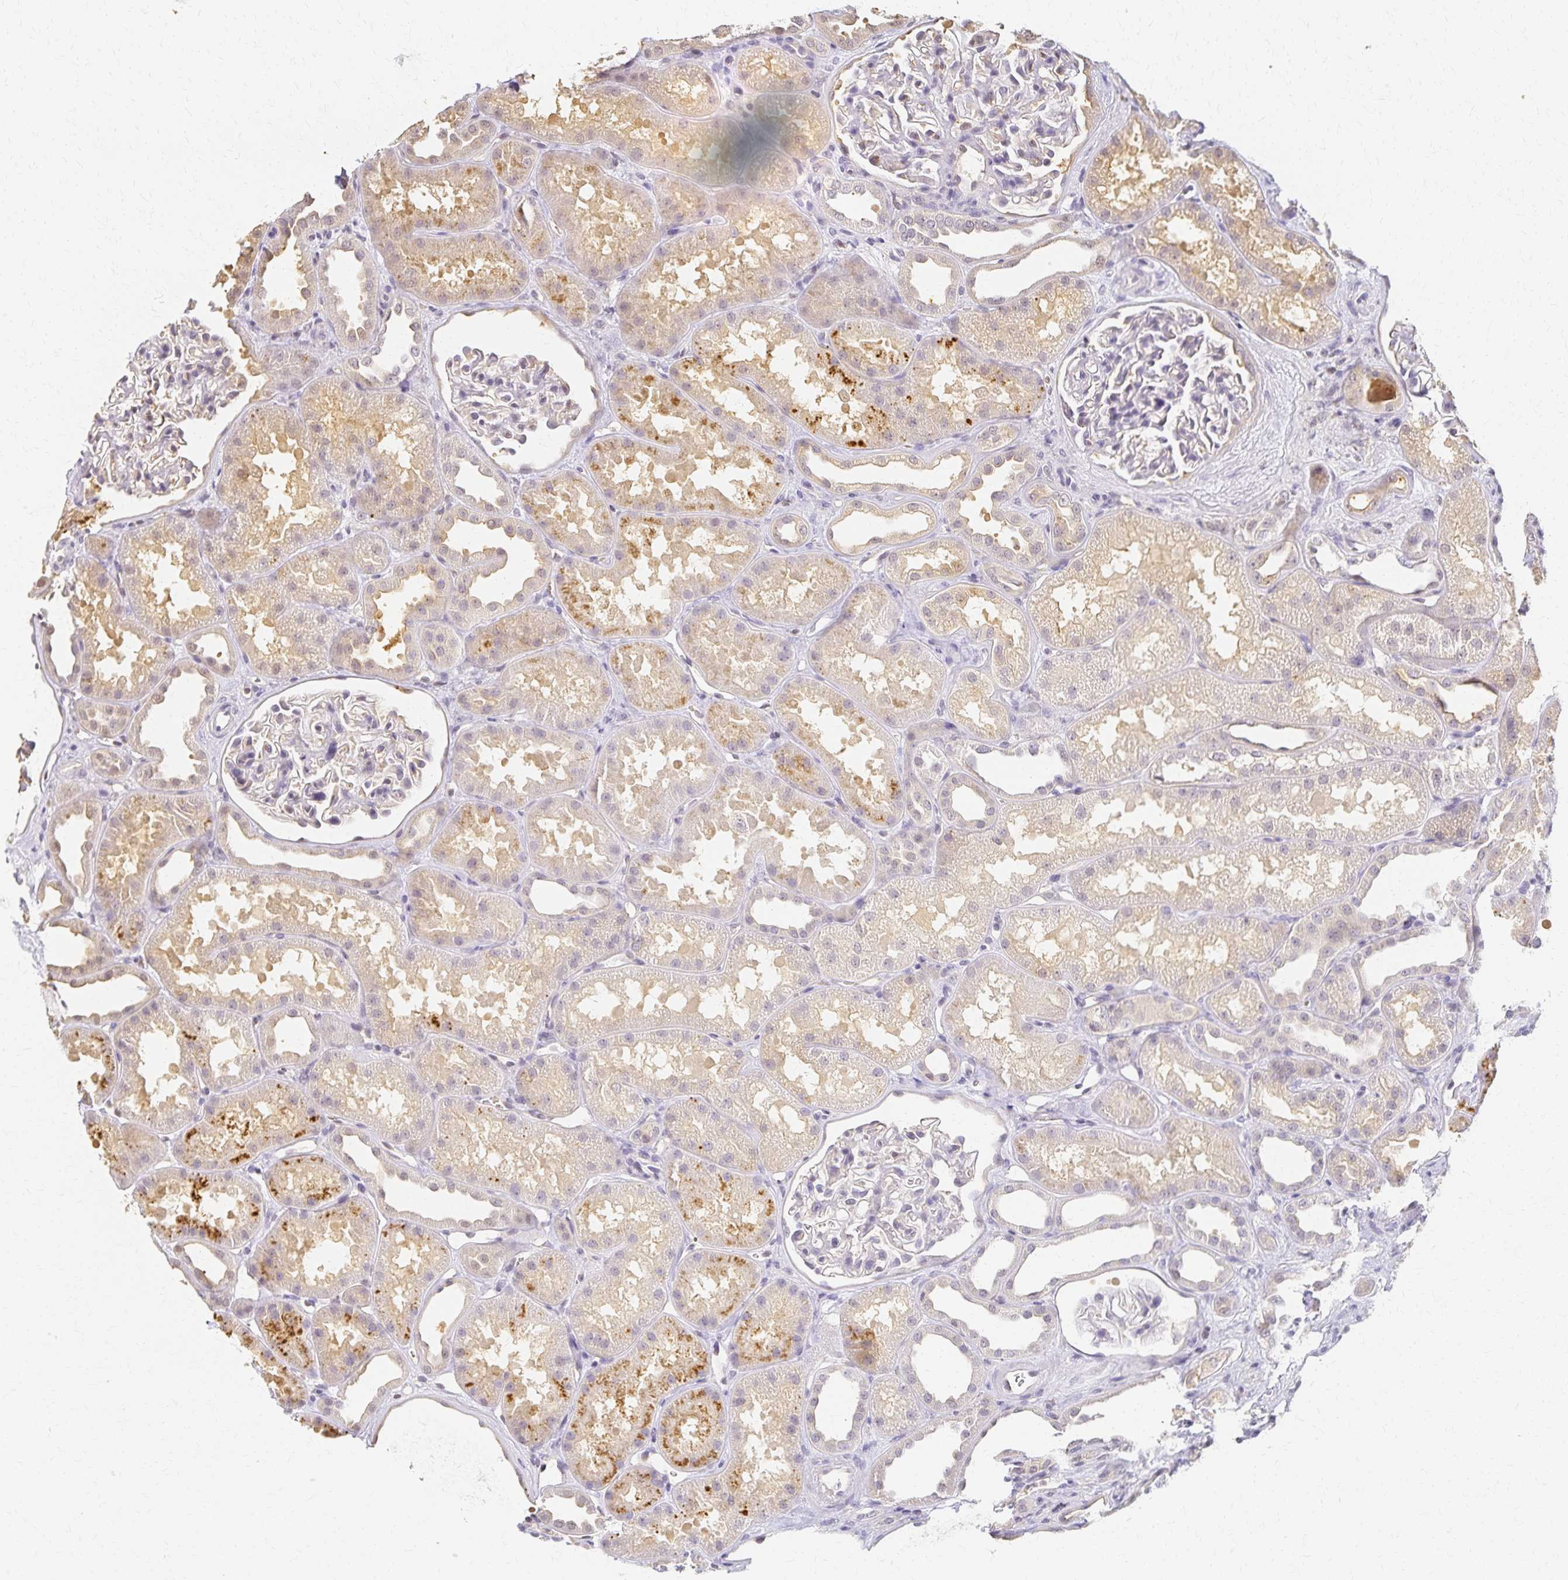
{"staining": {"intensity": "negative", "quantity": "none", "location": "none"}, "tissue": "kidney", "cell_type": "Cells in glomeruli", "image_type": "normal", "snomed": [{"axis": "morphology", "description": "Normal tissue, NOS"}, {"axis": "topography", "description": "Kidney"}], "caption": "A high-resolution photomicrograph shows immunohistochemistry (IHC) staining of benign kidney, which shows no significant staining in cells in glomeruli.", "gene": "AZGP1", "patient": {"sex": "male", "age": 61}}